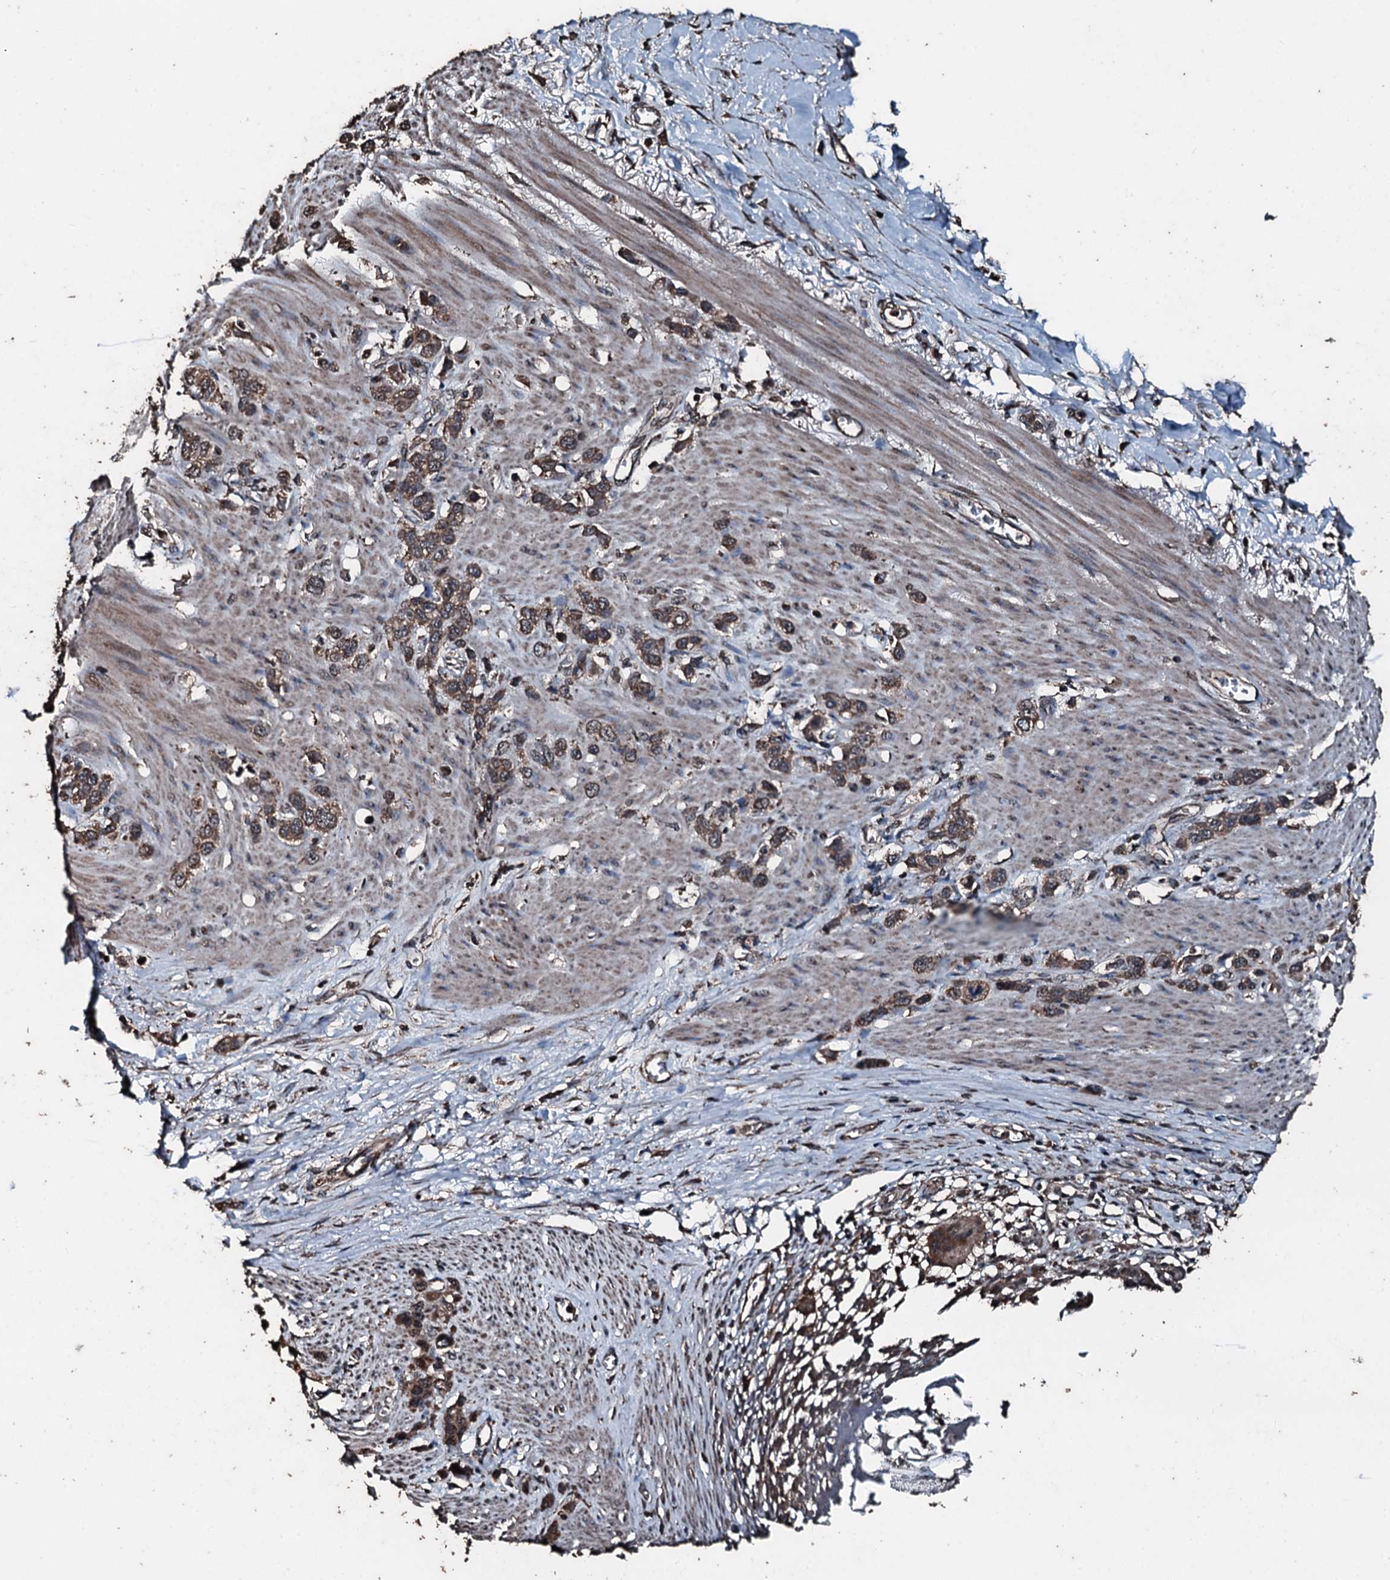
{"staining": {"intensity": "weak", "quantity": ">75%", "location": "cytoplasmic/membranous,nuclear"}, "tissue": "stomach cancer", "cell_type": "Tumor cells", "image_type": "cancer", "snomed": [{"axis": "morphology", "description": "Adenocarcinoma, NOS"}, {"axis": "morphology", "description": "Adenocarcinoma, High grade"}, {"axis": "topography", "description": "Stomach, upper"}, {"axis": "topography", "description": "Stomach, lower"}], "caption": "Weak cytoplasmic/membranous and nuclear expression is present in about >75% of tumor cells in stomach cancer. (IHC, brightfield microscopy, high magnification).", "gene": "FAAP24", "patient": {"sex": "female", "age": 65}}